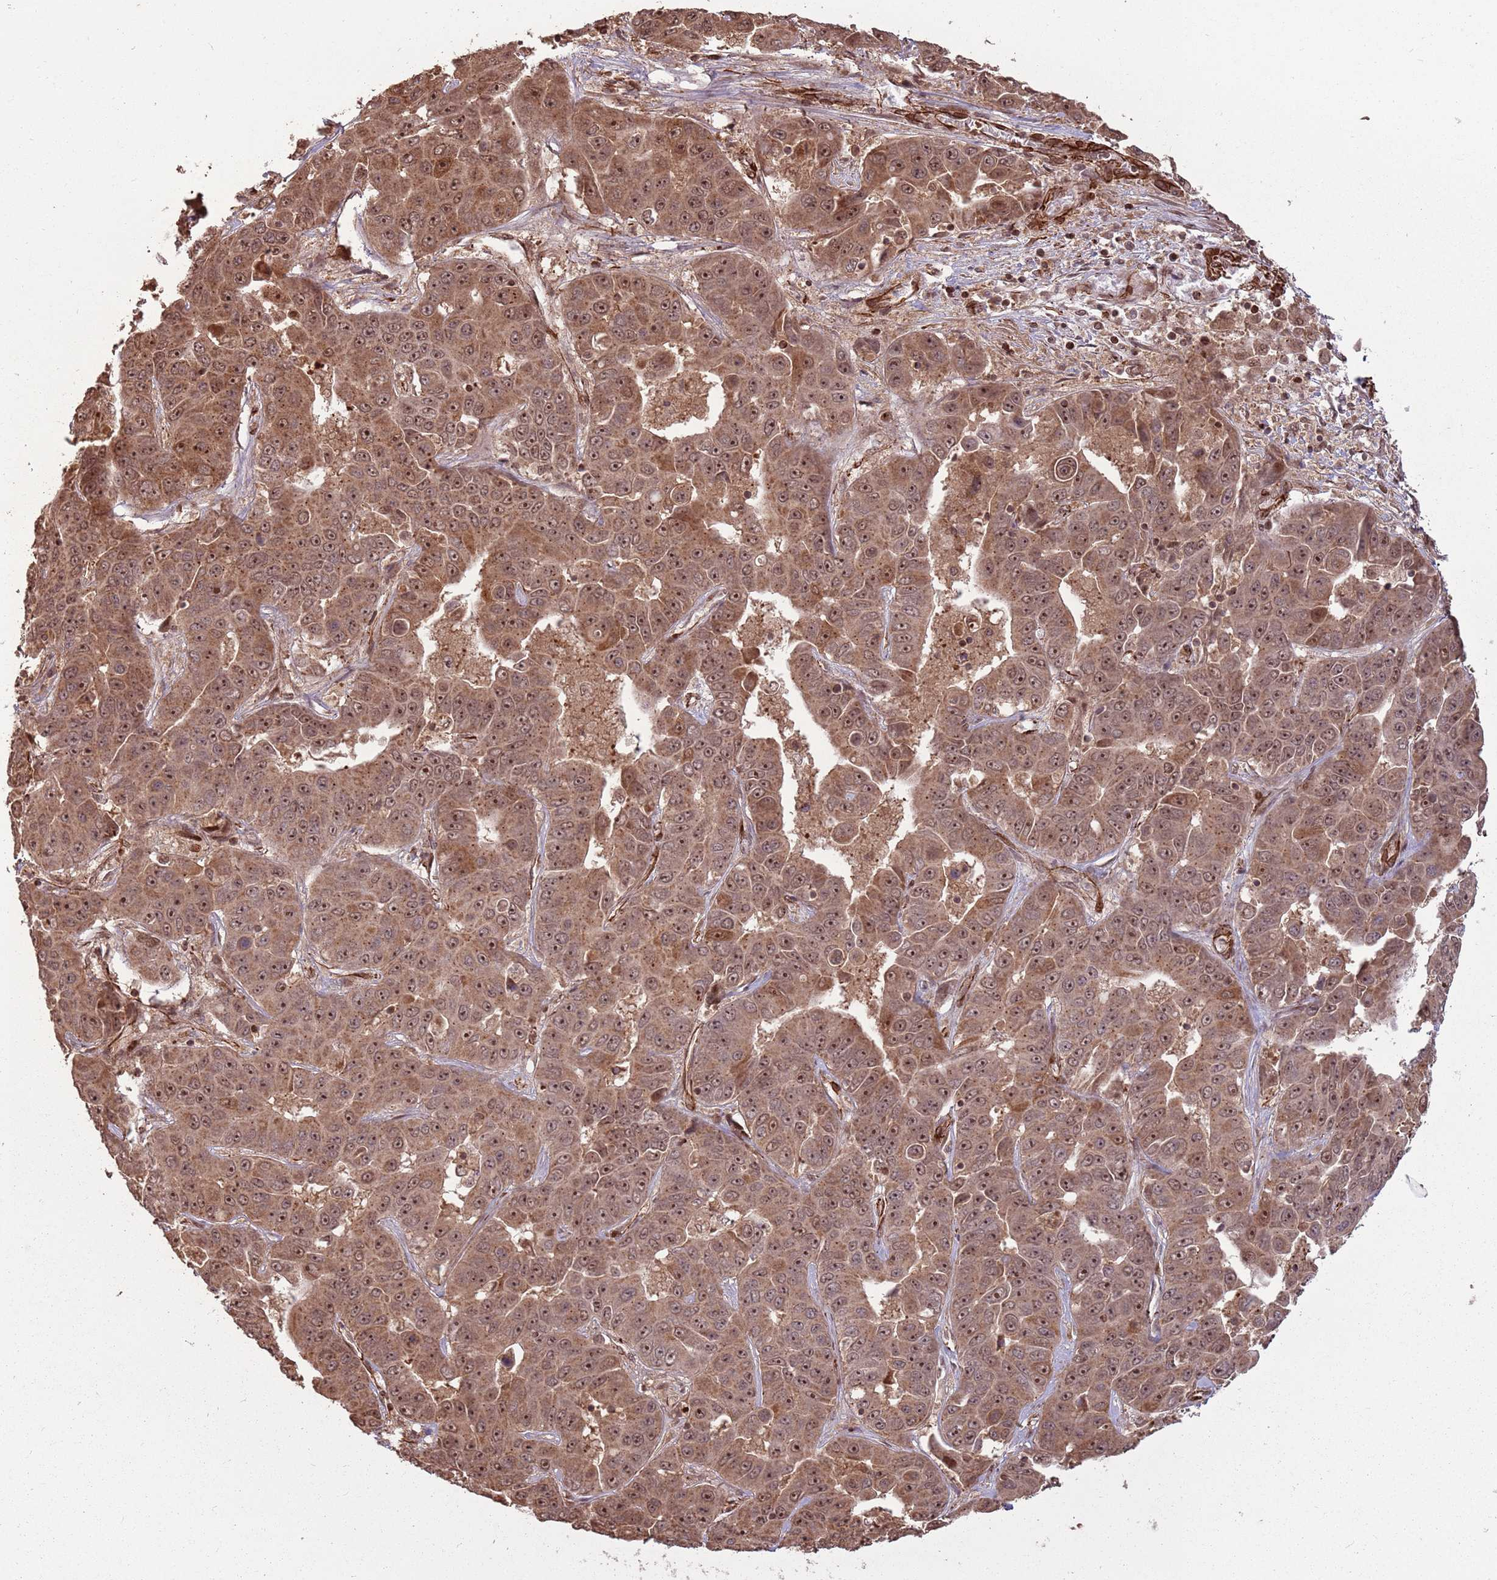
{"staining": {"intensity": "moderate", "quantity": ">75%", "location": "cytoplasmic/membranous,nuclear"}, "tissue": "liver cancer", "cell_type": "Tumor cells", "image_type": "cancer", "snomed": [{"axis": "morphology", "description": "Cholangiocarcinoma"}, {"axis": "topography", "description": "Liver"}], "caption": "DAB (3,3'-diaminobenzidine) immunohistochemical staining of cholangiocarcinoma (liver) demonstrates moderate cytoplasmic/membranous and nuclear protein staining in about >75% of tumor cells. (Stains: DAB (3,3'-diaminobenzidine) in brown, nuclei in blue, Microscopy: brightfield microscopy at high magnification).", "gene": "ADAMTS3", "patient": {"sex": "female", "age": 52}}